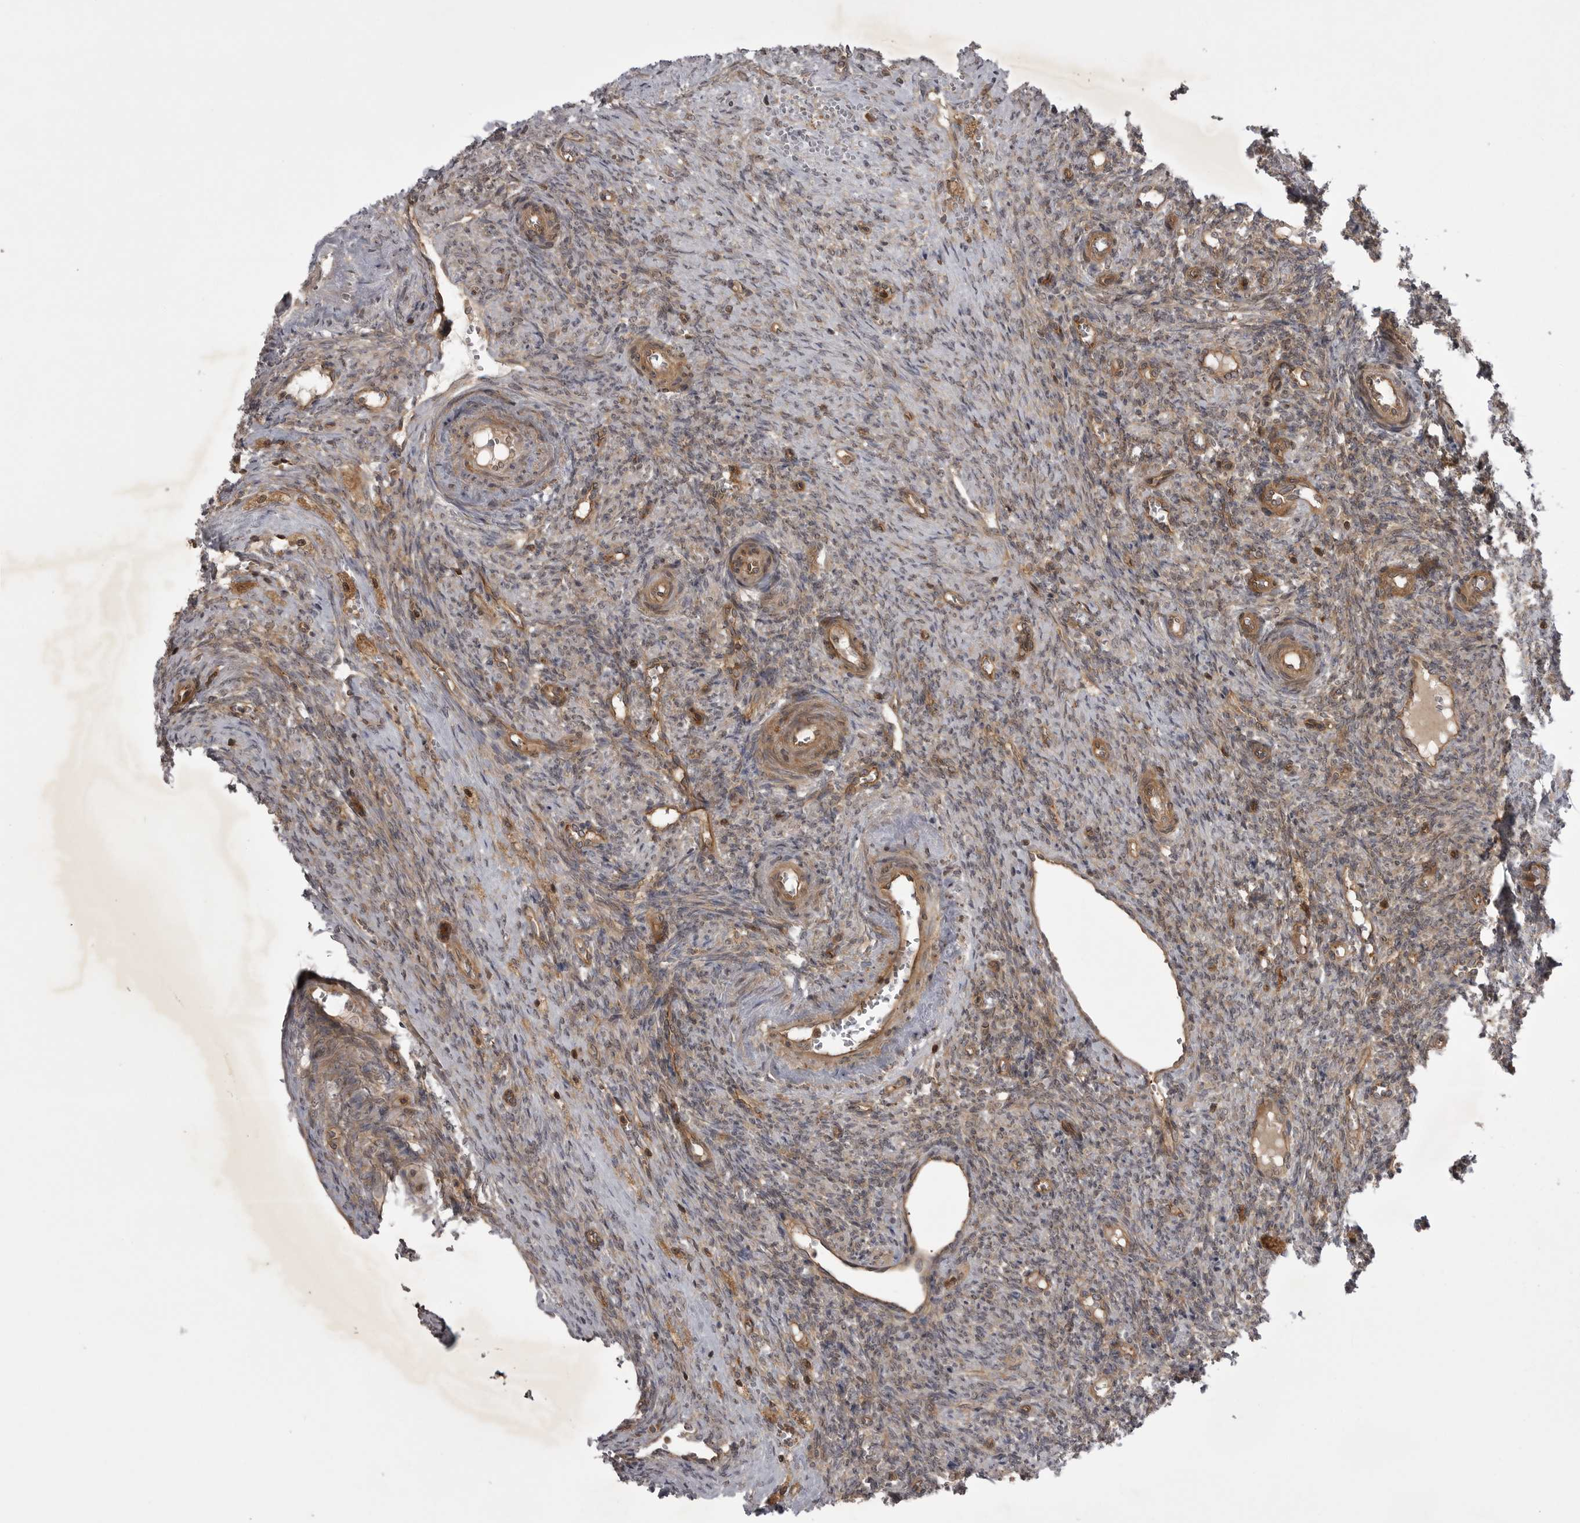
{"staining": {"intensity": "weak", "quantity": "25%-75%", "location": "cytoplasmic/membranous"}, "tissue": "ovary", "cell_type": "Ovarian stroma cells", "image_type": "normal", "snomed": [{"axis": "morphology", "description": "Normal tissue, NOS"}, {"axis": "topography", "description": "Ovary"}], "caption": "A high-resolution image shows IHC staining of normal ovary, which reveals weak cytoplasmic/membranous expression in about 25%-75% of ovarian stroma cells.", "gene": "STK24", "patient": {"sex": "female", "age": 41}}